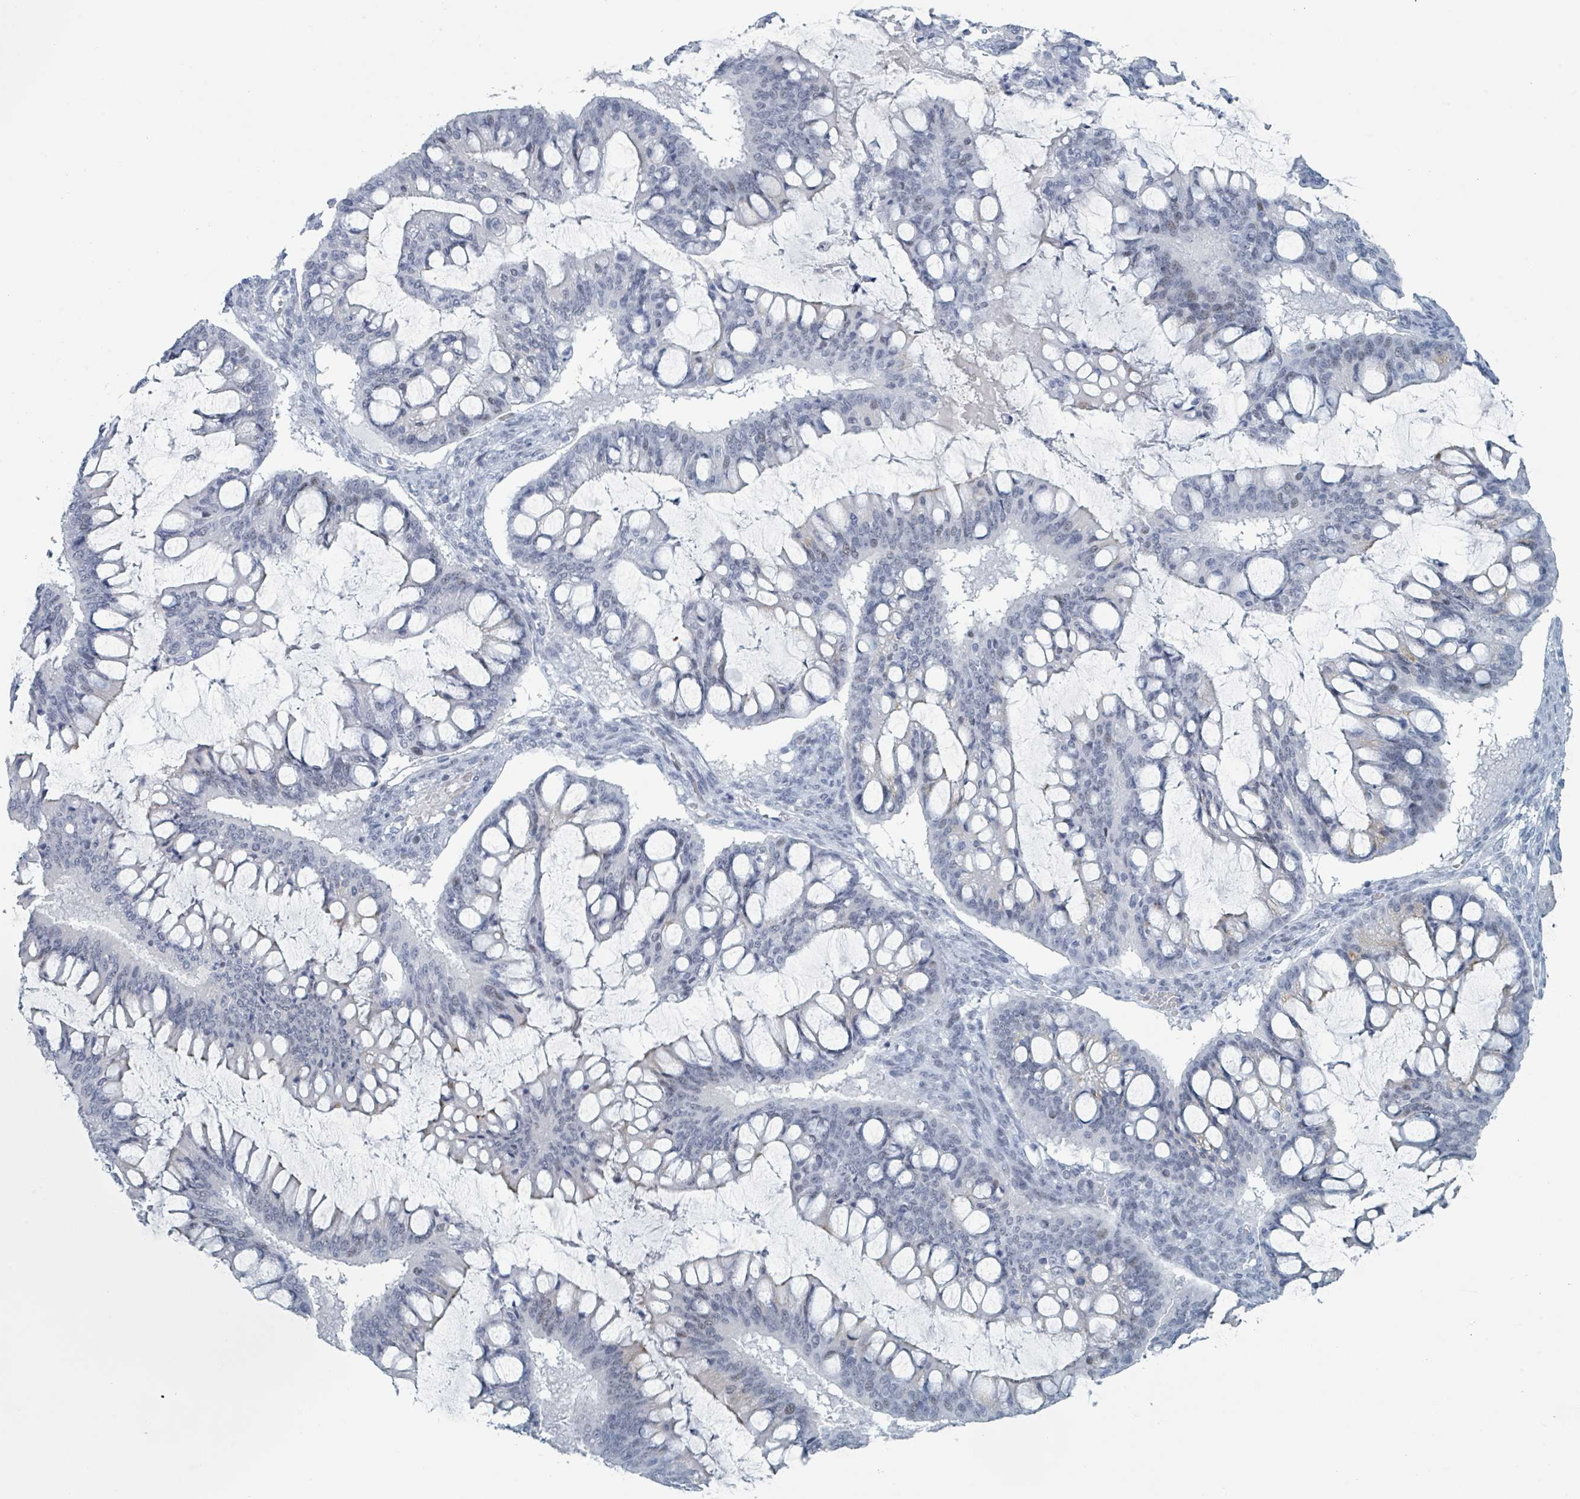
{"staining": {"intensity": "negative", "quantity": "none", "location": "none"}, "tissue": "ovarian cancer", "cell_type": "Tumor cells", "image_type": "cancer", "snomed": [{"axis": "morphology", "description": "Cystadenocarcinoma, mucinous, NOS"}, {"axis": "topography", "description": "Ovary"}], "caption": "High magnification brightfield microscopy of ovarian mucinous cystadenocarcinoma stained with DAB (brown) and counterstained with hematoxylin (blue): tumor cells show no significant positivity.", "gene": "GPR15LG", "patient": {"sex": "female", "age": 73}}